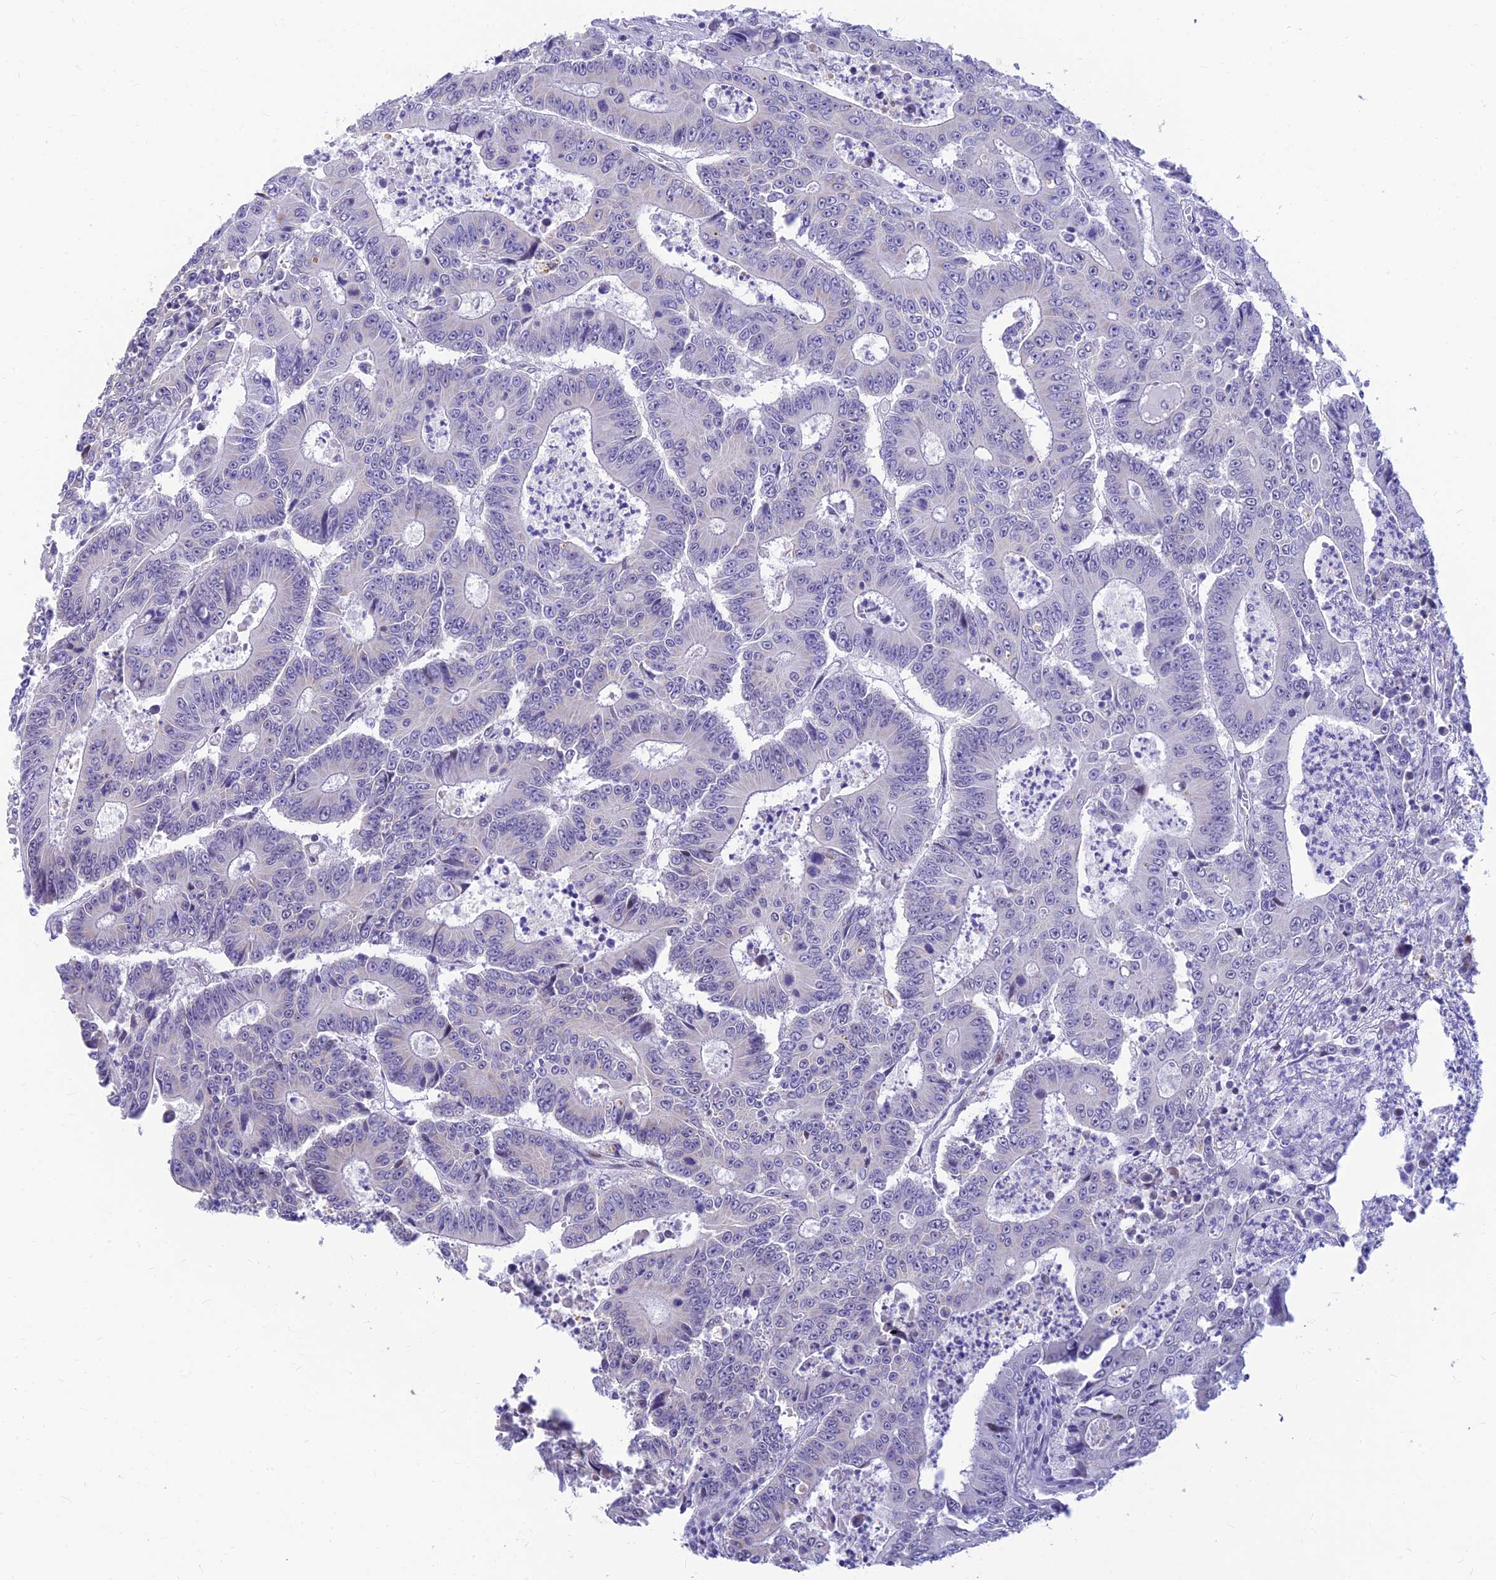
{"staining": {"intensity": "negative", "quantity": "none", "location": "none"}, "tissue": "colorectal cancer", "cell_type": "Tumor cells", "image_type": "cancer", "snomed": [{"axis": "morphology", "description": "Adenocarcinoma, NOS"}, {"axis": "topography", "description": "Colon"}], "caption": "The immunohistochemistry (IHC) micrograph has no significant expression in tumor cells of adenocarcinoma (colorectal) tissue. (DAB immunohistochemistry with hematoxylin counter stain).", "gene": "INKA1", "patient": {"sex": "male", "age": 83}}